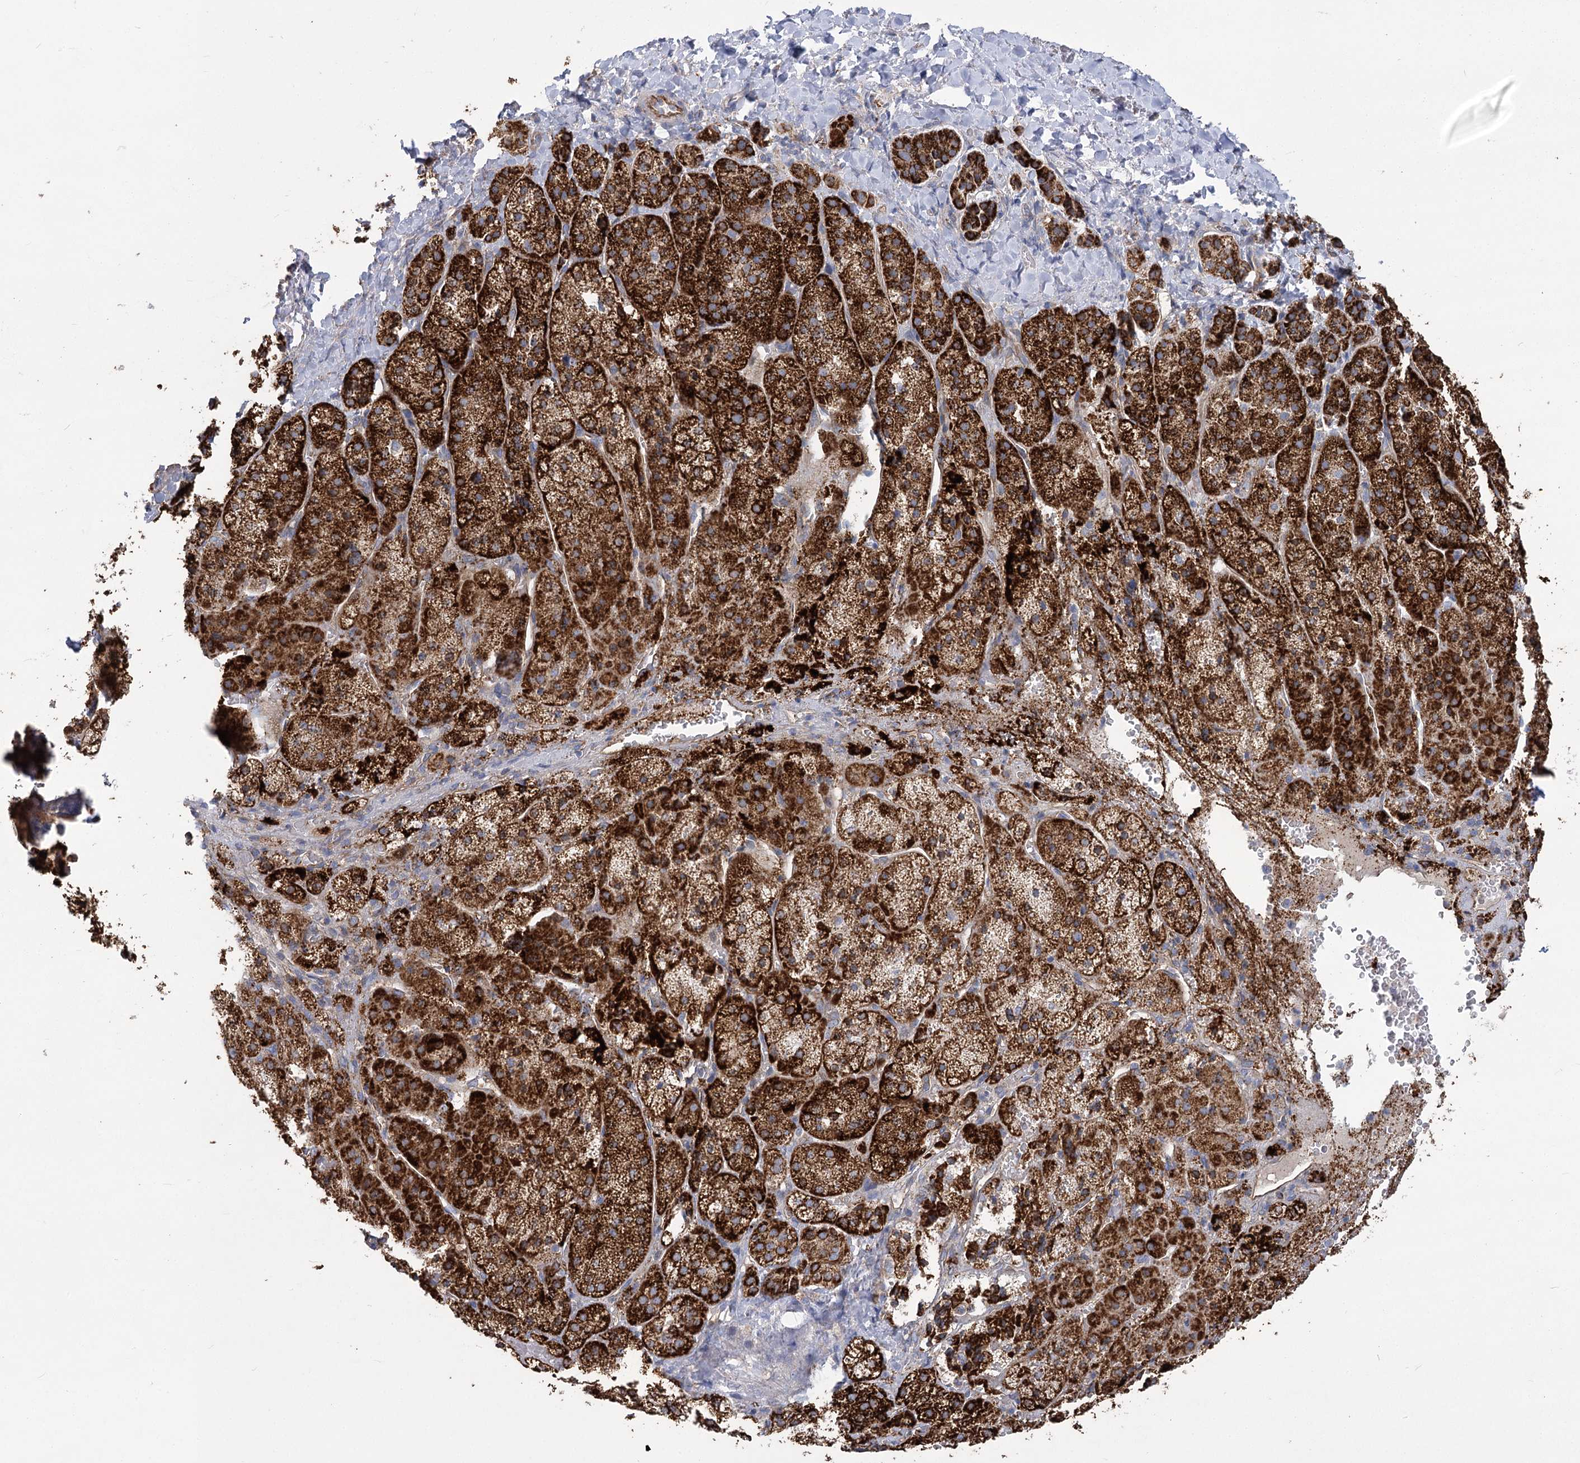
{"staining": {"intensity": "strong", "quantity": ">75%", "location": "cytoplasmic/membranous"}, "tissue": "adrenal gland", "cell_type": "Glandular cells", "image_type": "normal", "snomed": [{"axis": "morphology", "description": "Normal tissue, NOS"}, {"axis": "topography", "description": "Adrenal gland"}], "caption": "Immunohistochemical staining of benign human adrenal gland shows >75% levels of strong cytoplasmic/membranous protein positivity in approximately >75% of glandular cells. (Brightfield microscopy of DAB IHC at high magnification).", "gene": "RMDN2", "patient": {"sex": "female", "age": 44}}